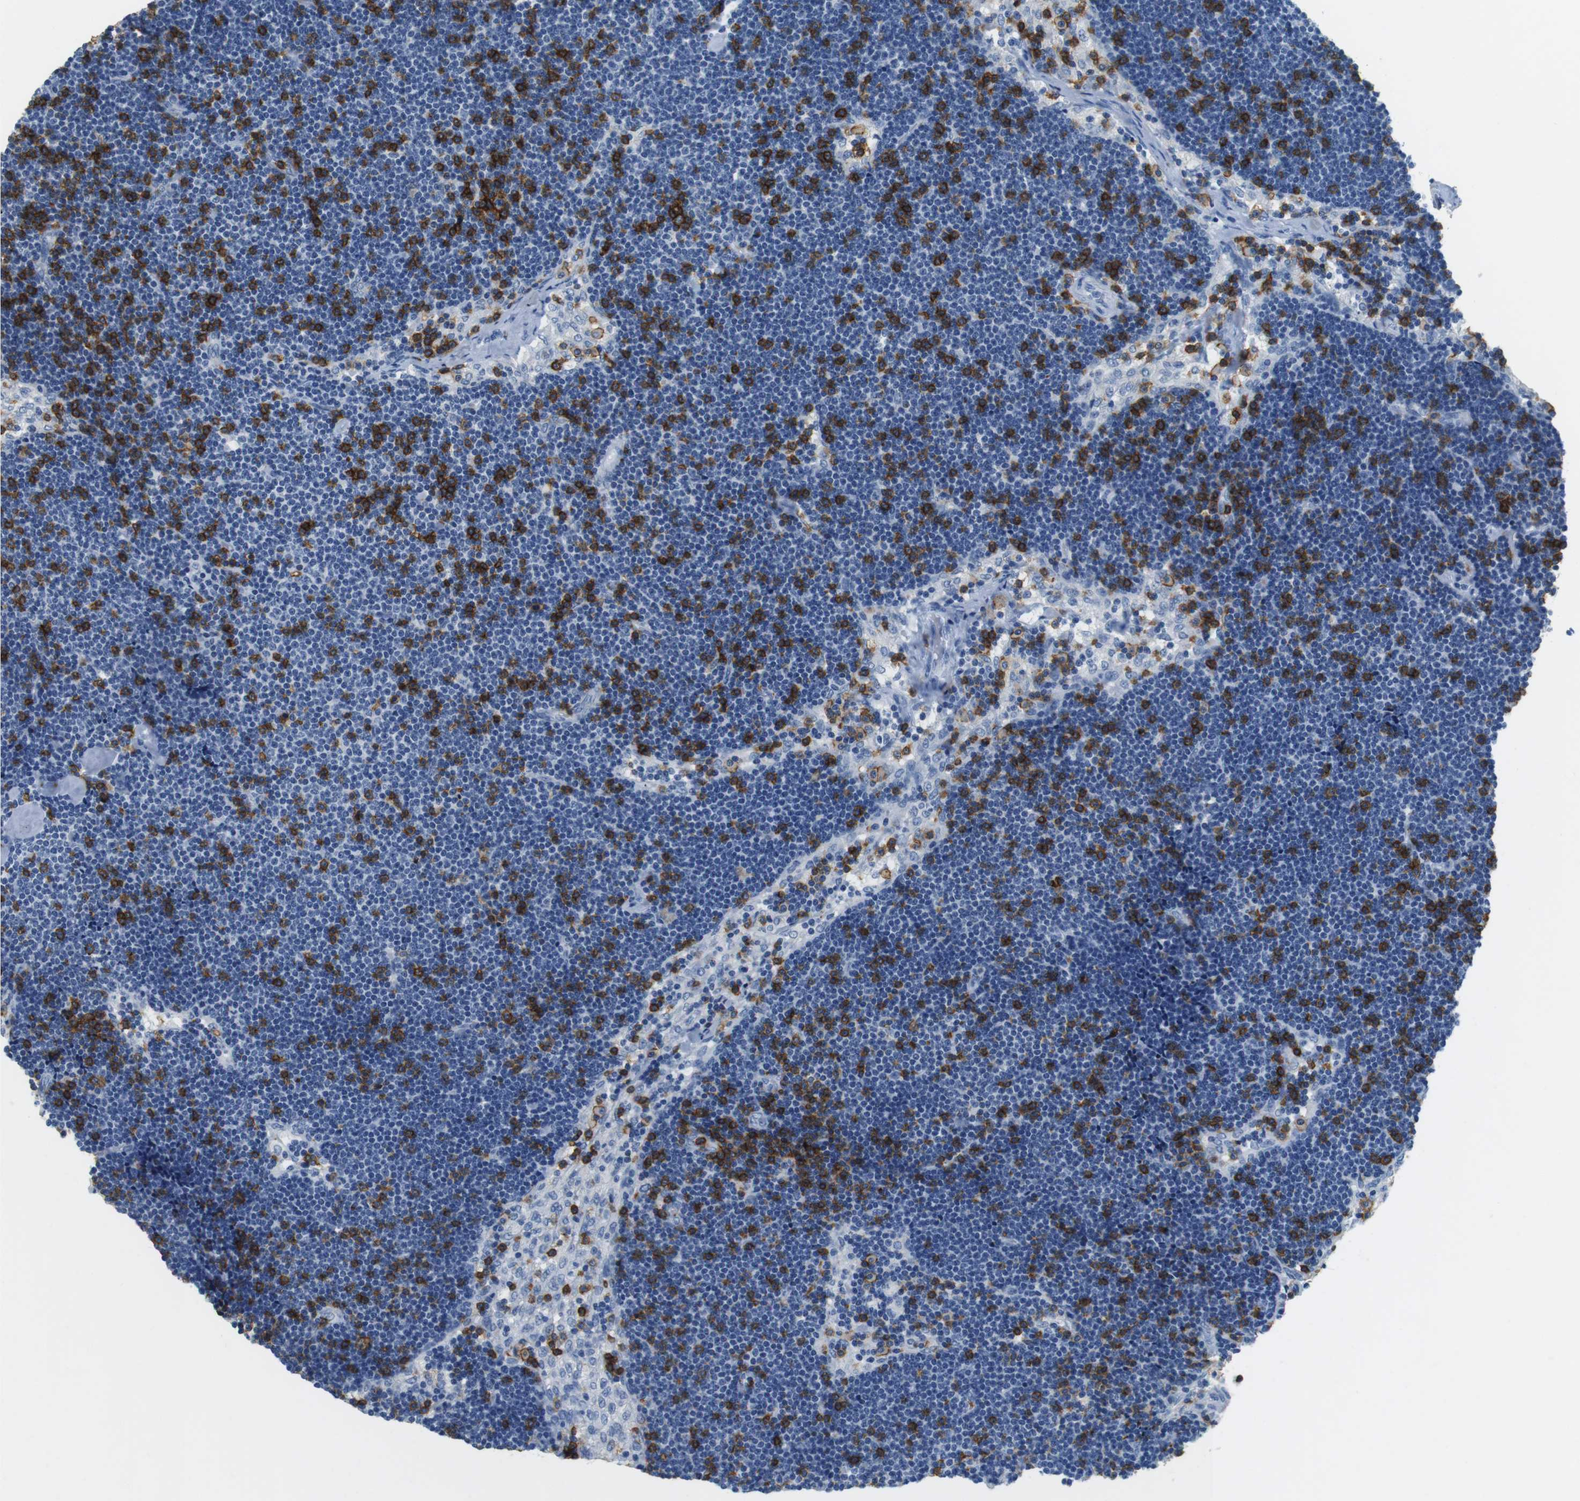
{"staining": {"intensity": "strong", "quantity": "<25%", "location": "cytoplasmic/membranous"}, "tissue": "lymph node", "cell_type": "Germinal center cells", "image_type": "normal", "snomed": [{"axis": "morphology", "description": "Normal tissue, NOS"}, {"axis": "topography", "description": "Lymph node"}], "caption": "Protein staining exhibits strong cytoplasmic/membranous staining in approximately <25% of germinal center cells in unremarkable lymph node. (DAB = brown stain, brightfield microscopy at high magnification).", "gene": "LAT", "patient": {"sex": "male", "age": 63}}